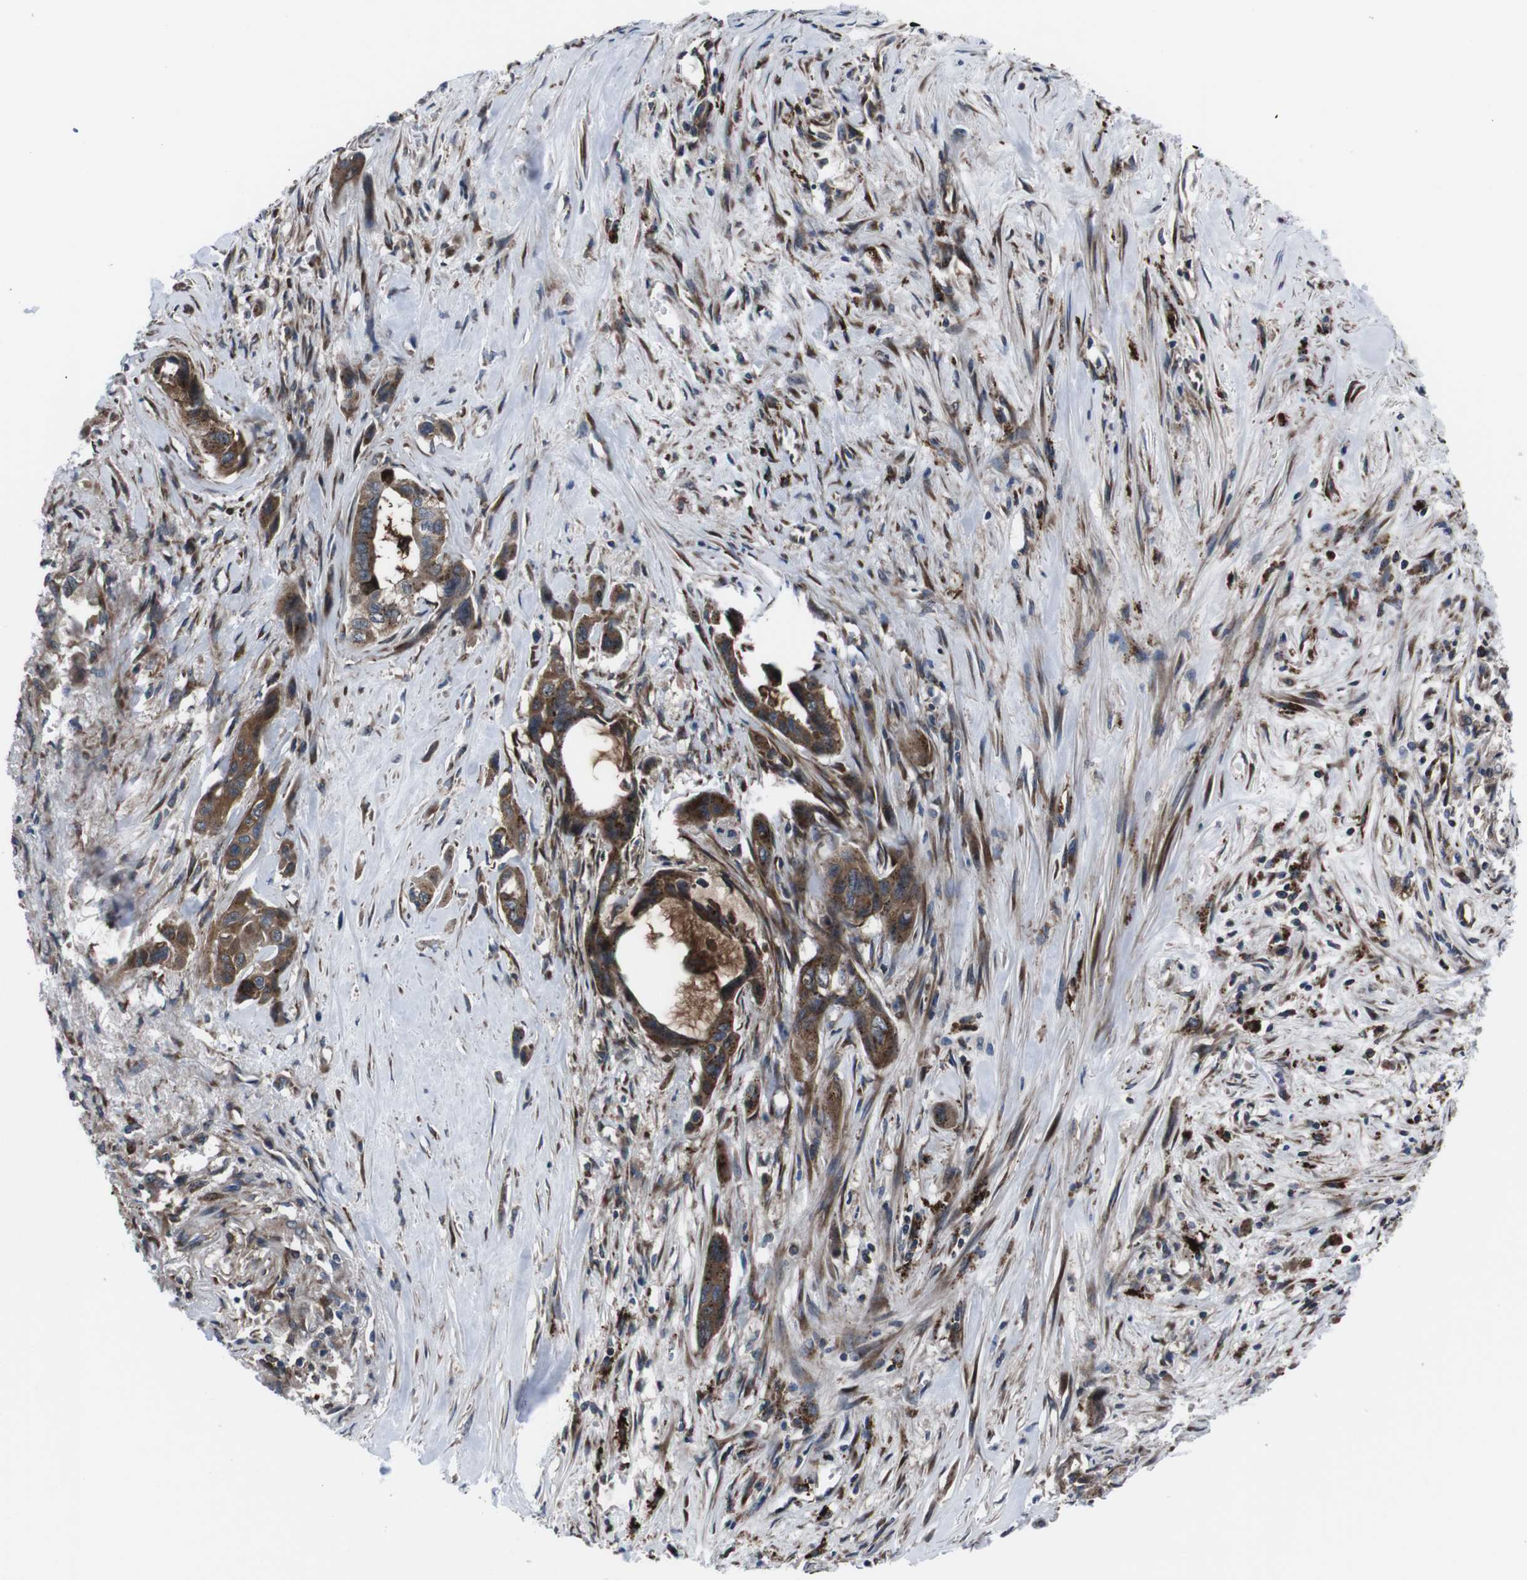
{"staining": {"intensity": "strong", "quantity": ">75%", "location": "cytoplasmic/membranous"}, "tissue": "pancreatic cancer", "cell_type": "Tumor cells", "image_type": "cancer", "snomed": [{"axis": "morphology", "description": "Adenocarcinoma, NOS"}, {"axis": "topography", "description": "Pancreas"}], "caption": "Protein staining of pancreatic adenocarcinoma tissue reveals strong cytoplasmic/membranous positivity in about >75% of tumor cells.", "gene": "EIF4A2", "patient": {"sex": "male", "age": 73}}